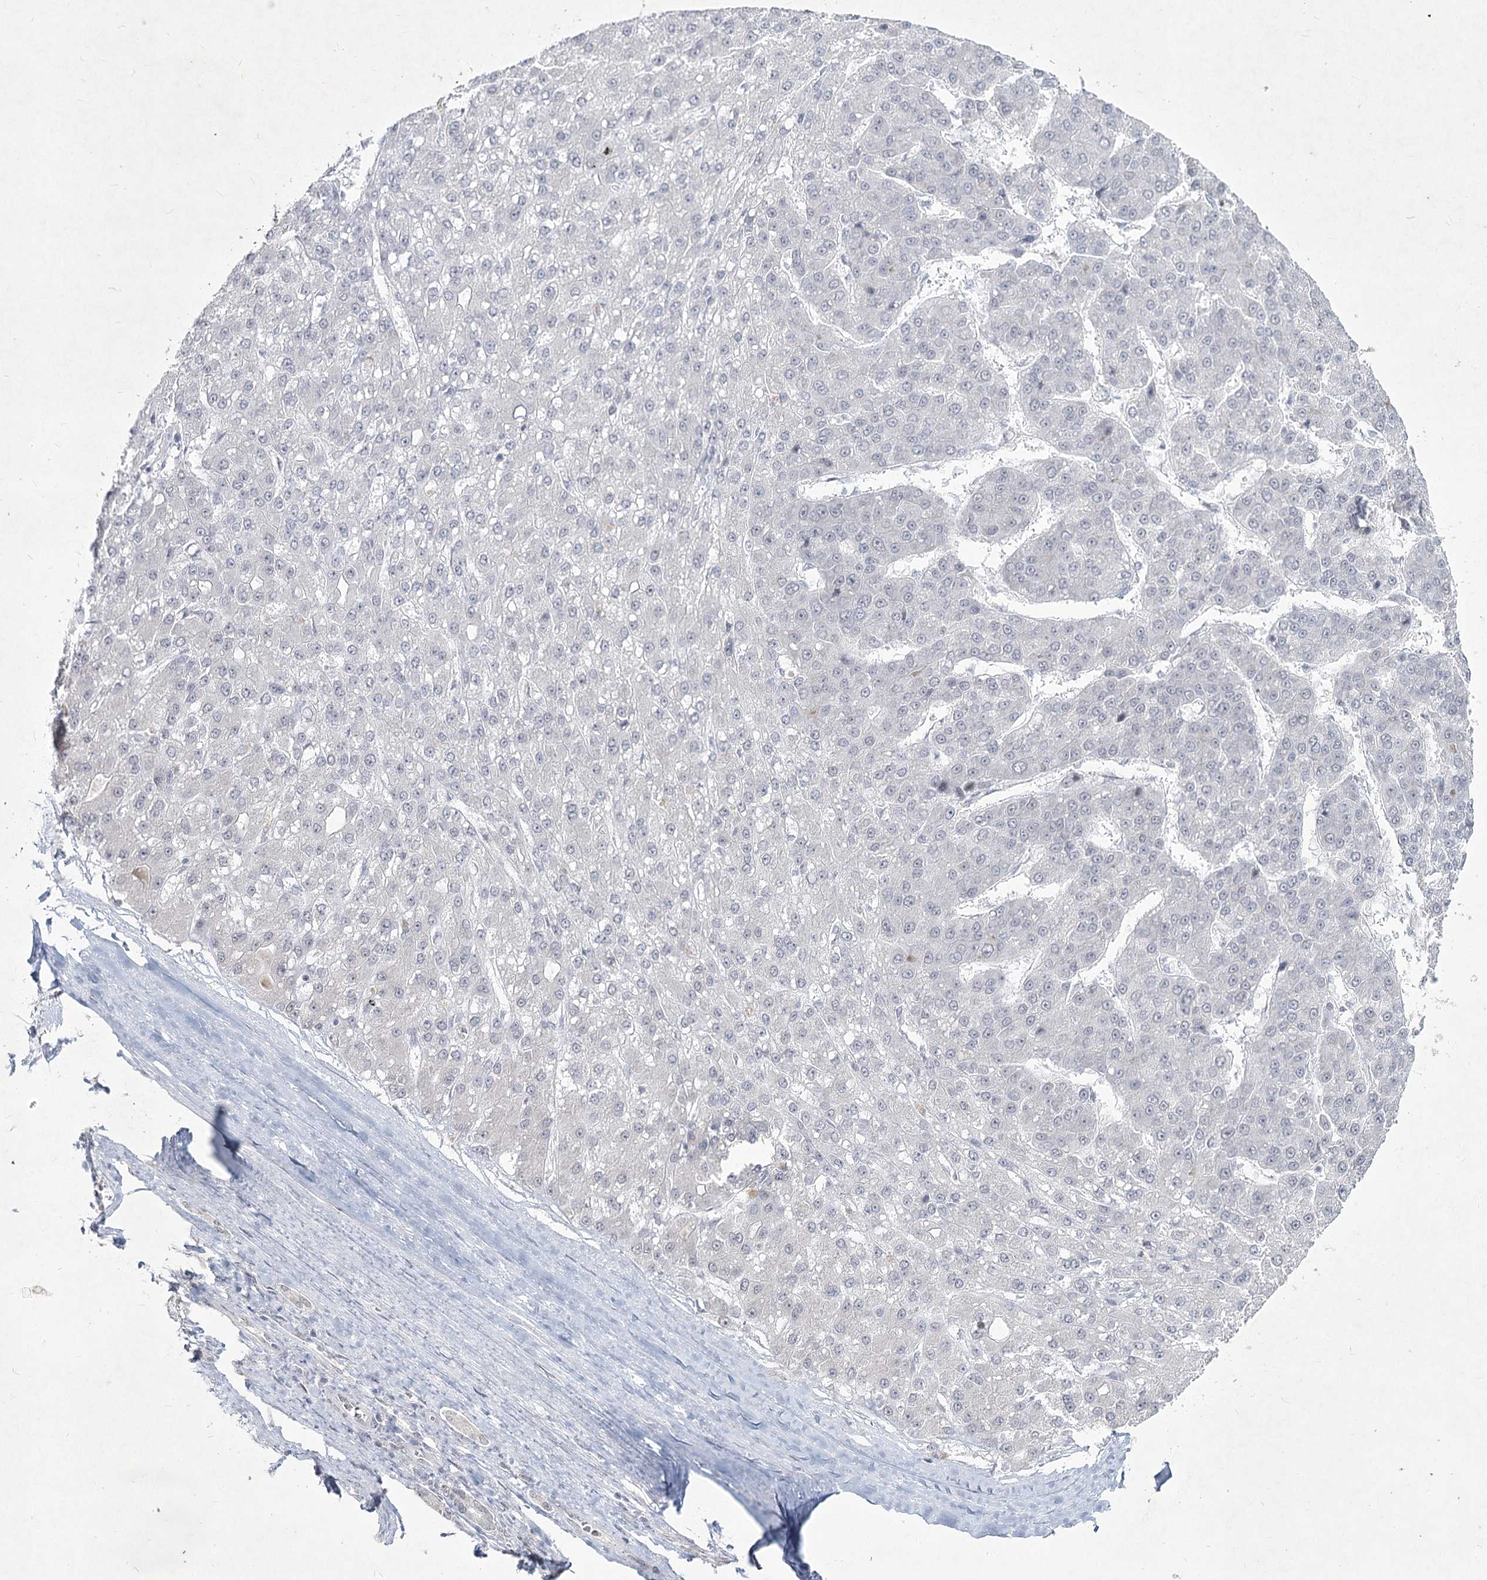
{"staining": {"intensity": "negative", "quantity": "none", "location": "none"}, "tissue": "liver cancer", "cell_type": "Tumor cells", "image_type": "cancer", "snomed": [{"axis": "morphology", "description": "Carcinoma, Hepatocellular, NOS"}, {"axis": "topography", "description": "Liver"}], "caption": "Tumor cells are negative for protein expression in human hepatocellular carcinoma (liver). Brightfield microscopy of immunohistochemistry (IHC) stained with DAB (brown) and hematoxylin (blue), captured at high magnification.", "gene": "LY6G5C", "patient": {"sex": "male", "age": 67}}